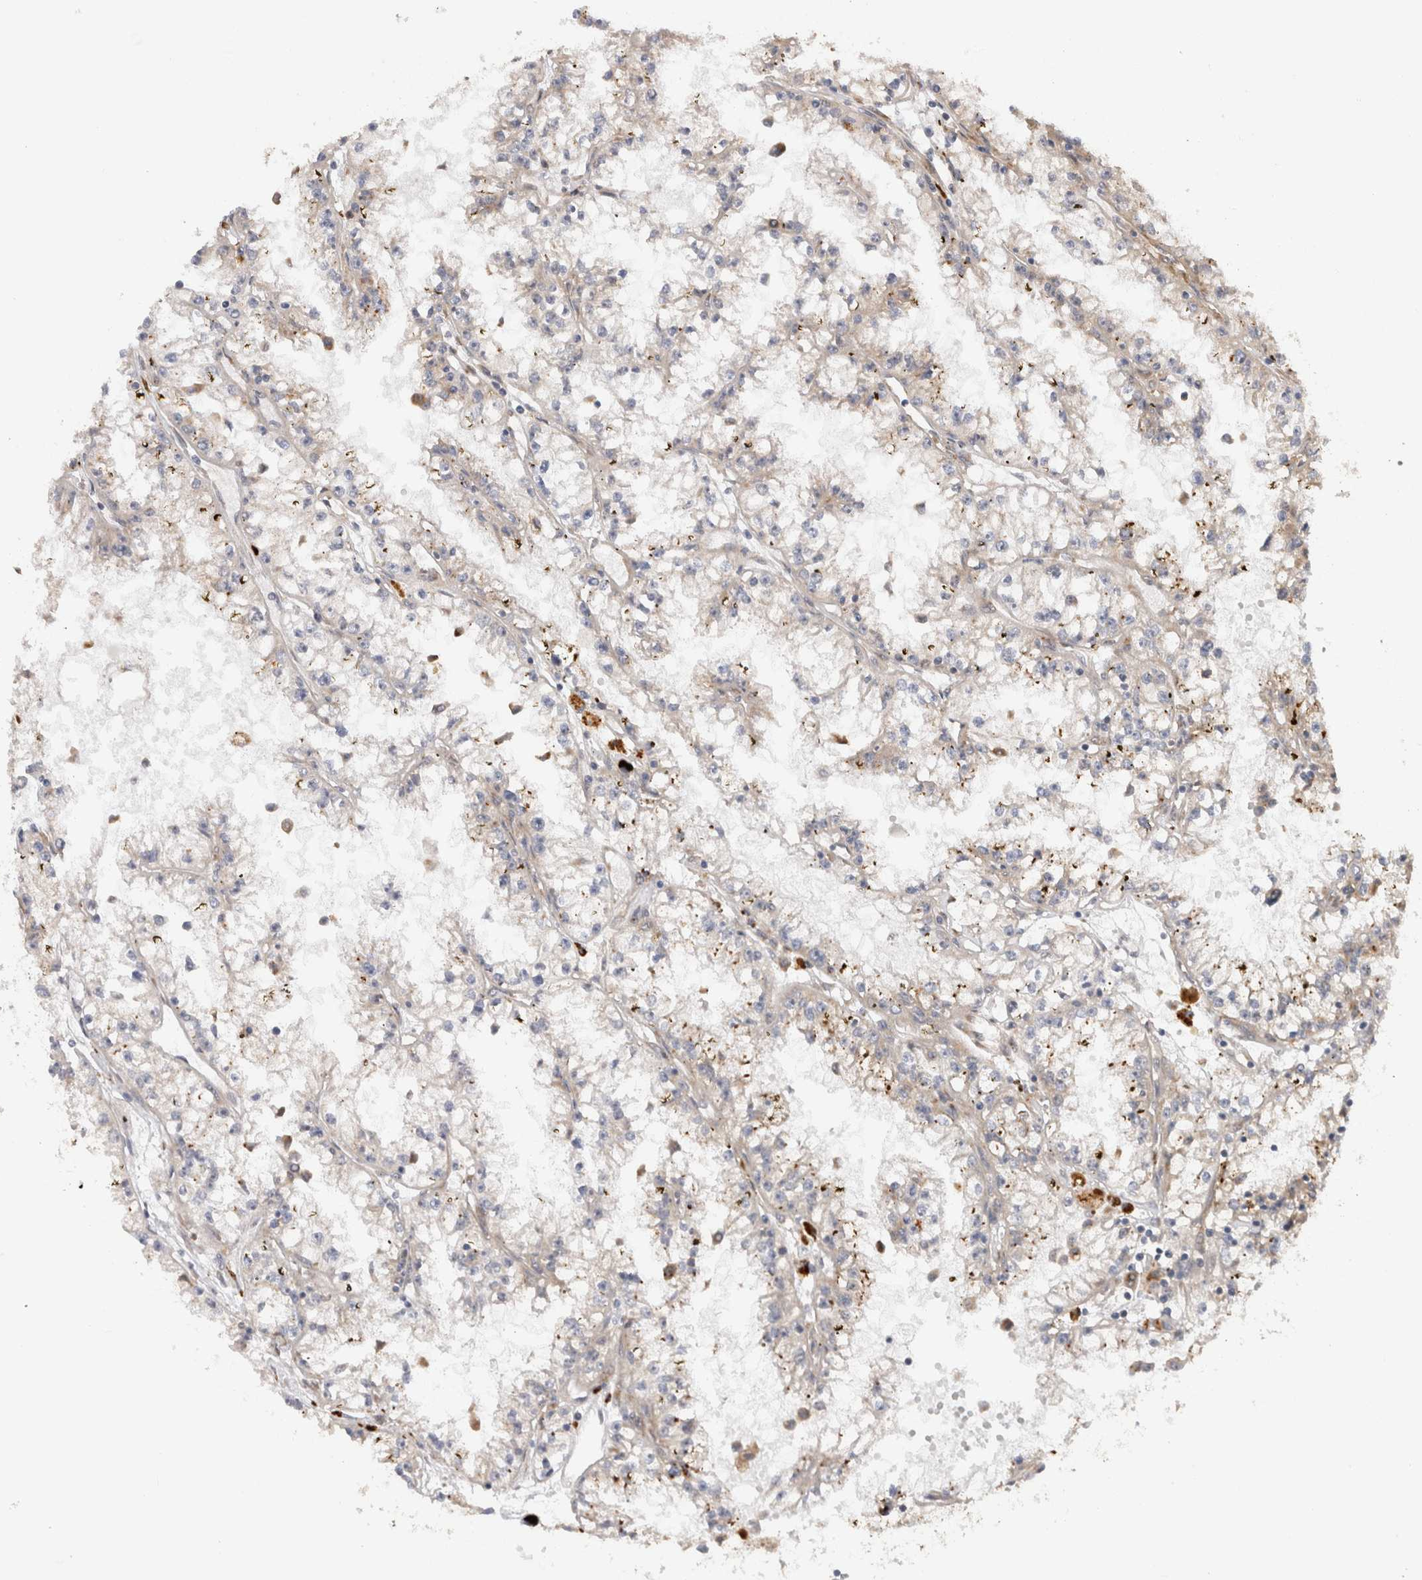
{"staining": {"intensity": "negative", "quantity": "none", "location": "none"}, "tissue": "renal cancer", "cell_type": "Tumor cells", "image_type": "cancer", "snomed": [{"axis": "morphology", "description": "Adenocarcinoma, NOS"}, {"axis": "topography", "description": "Kidney"}], "caption": "Immunohistochemistry (IHC) image of adenocarcinoma (renal) stained for a protein (brown), which demonstrates no staining in tumor cells.", "gene": "ACTL9", "patient": {"sex": "male", "age": 56}}